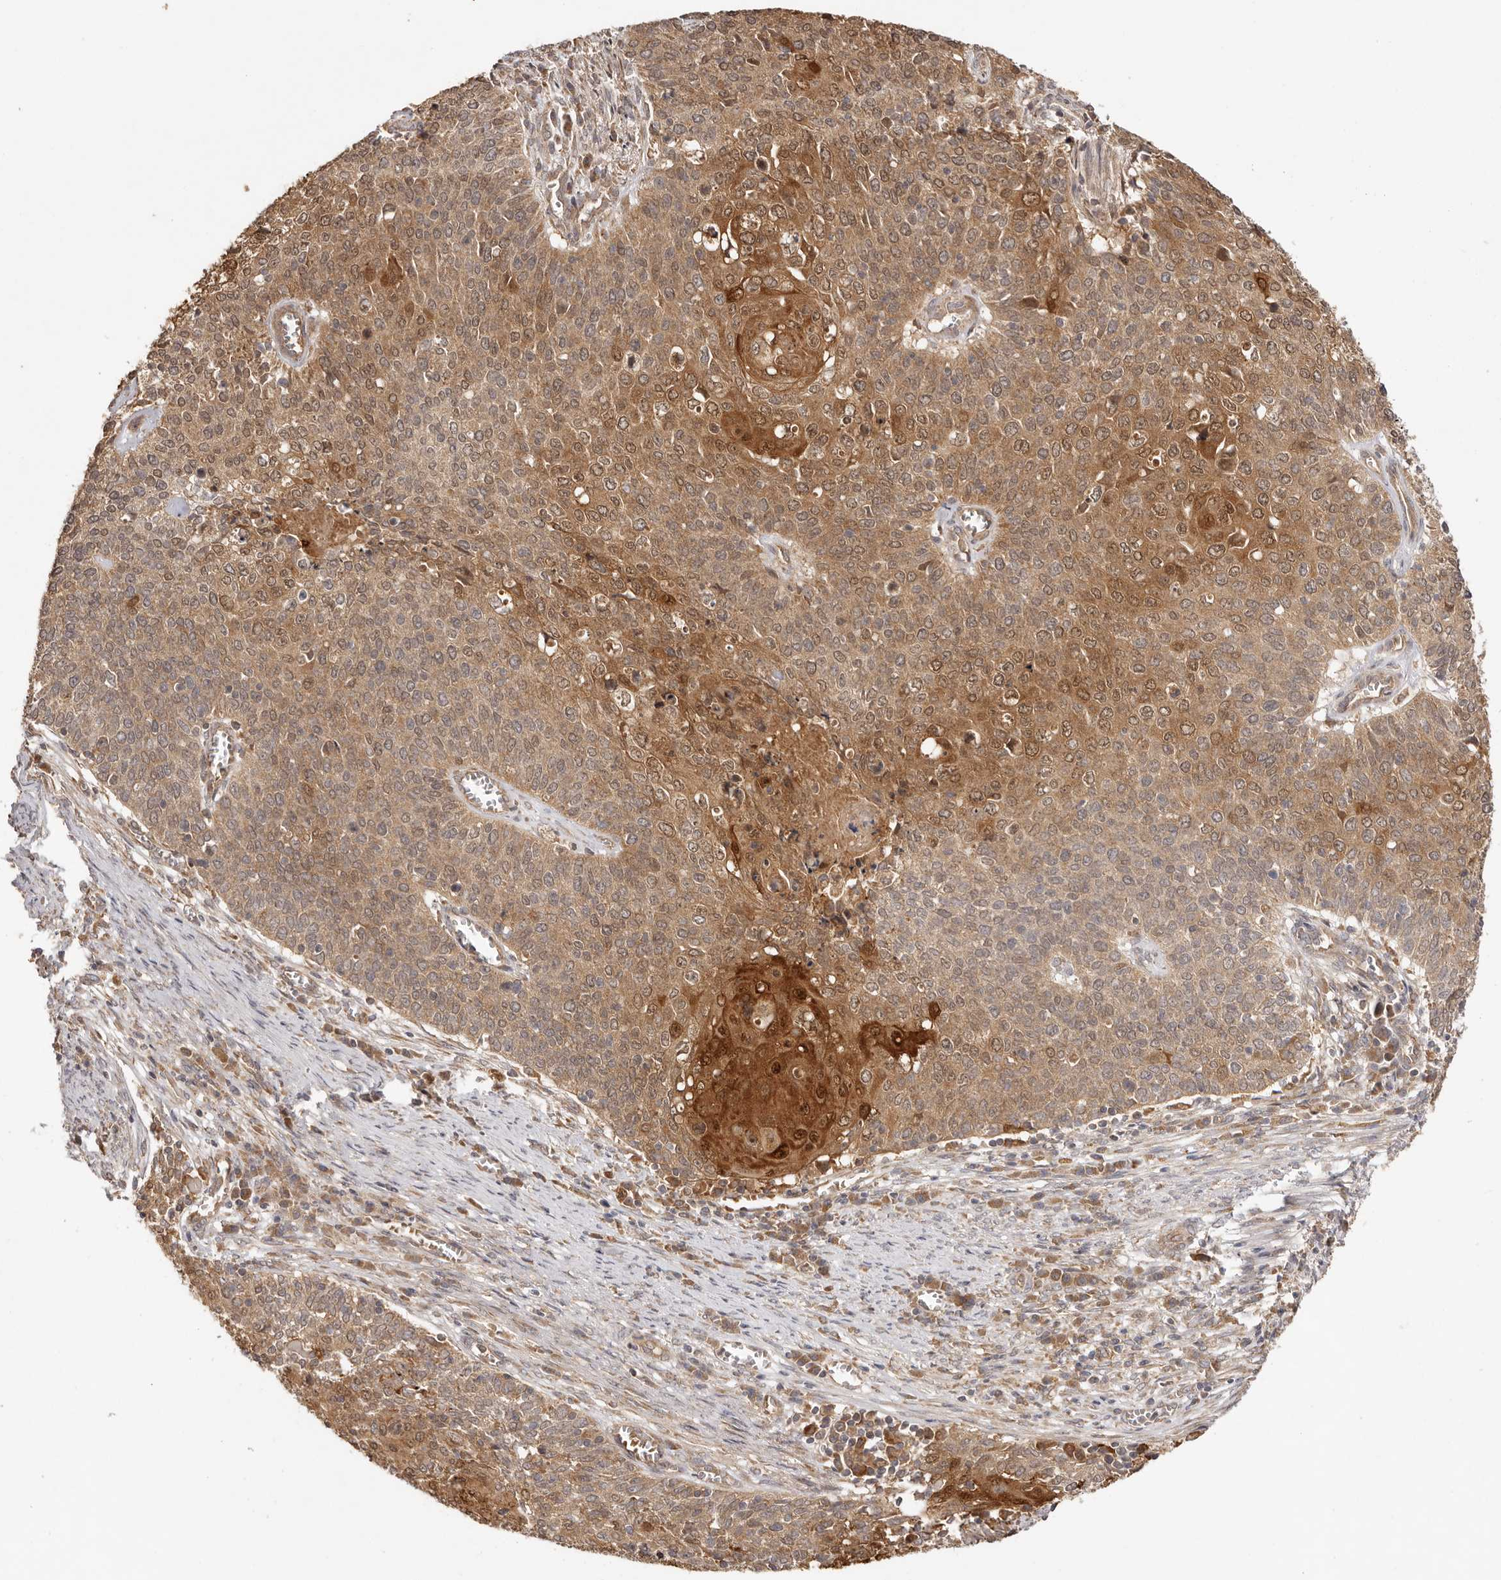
{"staining": {"intensity": "moderate", "quantity": ">75%", "location": "cytoplasmic/membranous,nuclear"}, "tissue": "cervical cancer", "cell_type": "Tumor cells", "image_type": "cancer", "snomed": [{"axis": "morphology", "description": "Squamous cell carcinoma, NOS"}, {"axis": "topography", "description": "Cervix"}], "caption": "DAB immunohistochemical staining of human cervical cancer displays moderate cytoplasmic/membranous and nuclear protein positivity in approximately >75% of tumor cells. The staining was performed using DAB (3,3'-diaminobenzidine) to visualize the protein expression in brown, while the nuclei were stained in blue with hematoxylin (Magnification: 20x).", "gene": "UBR2", "patient": {"sex": "female", "age": 39}}